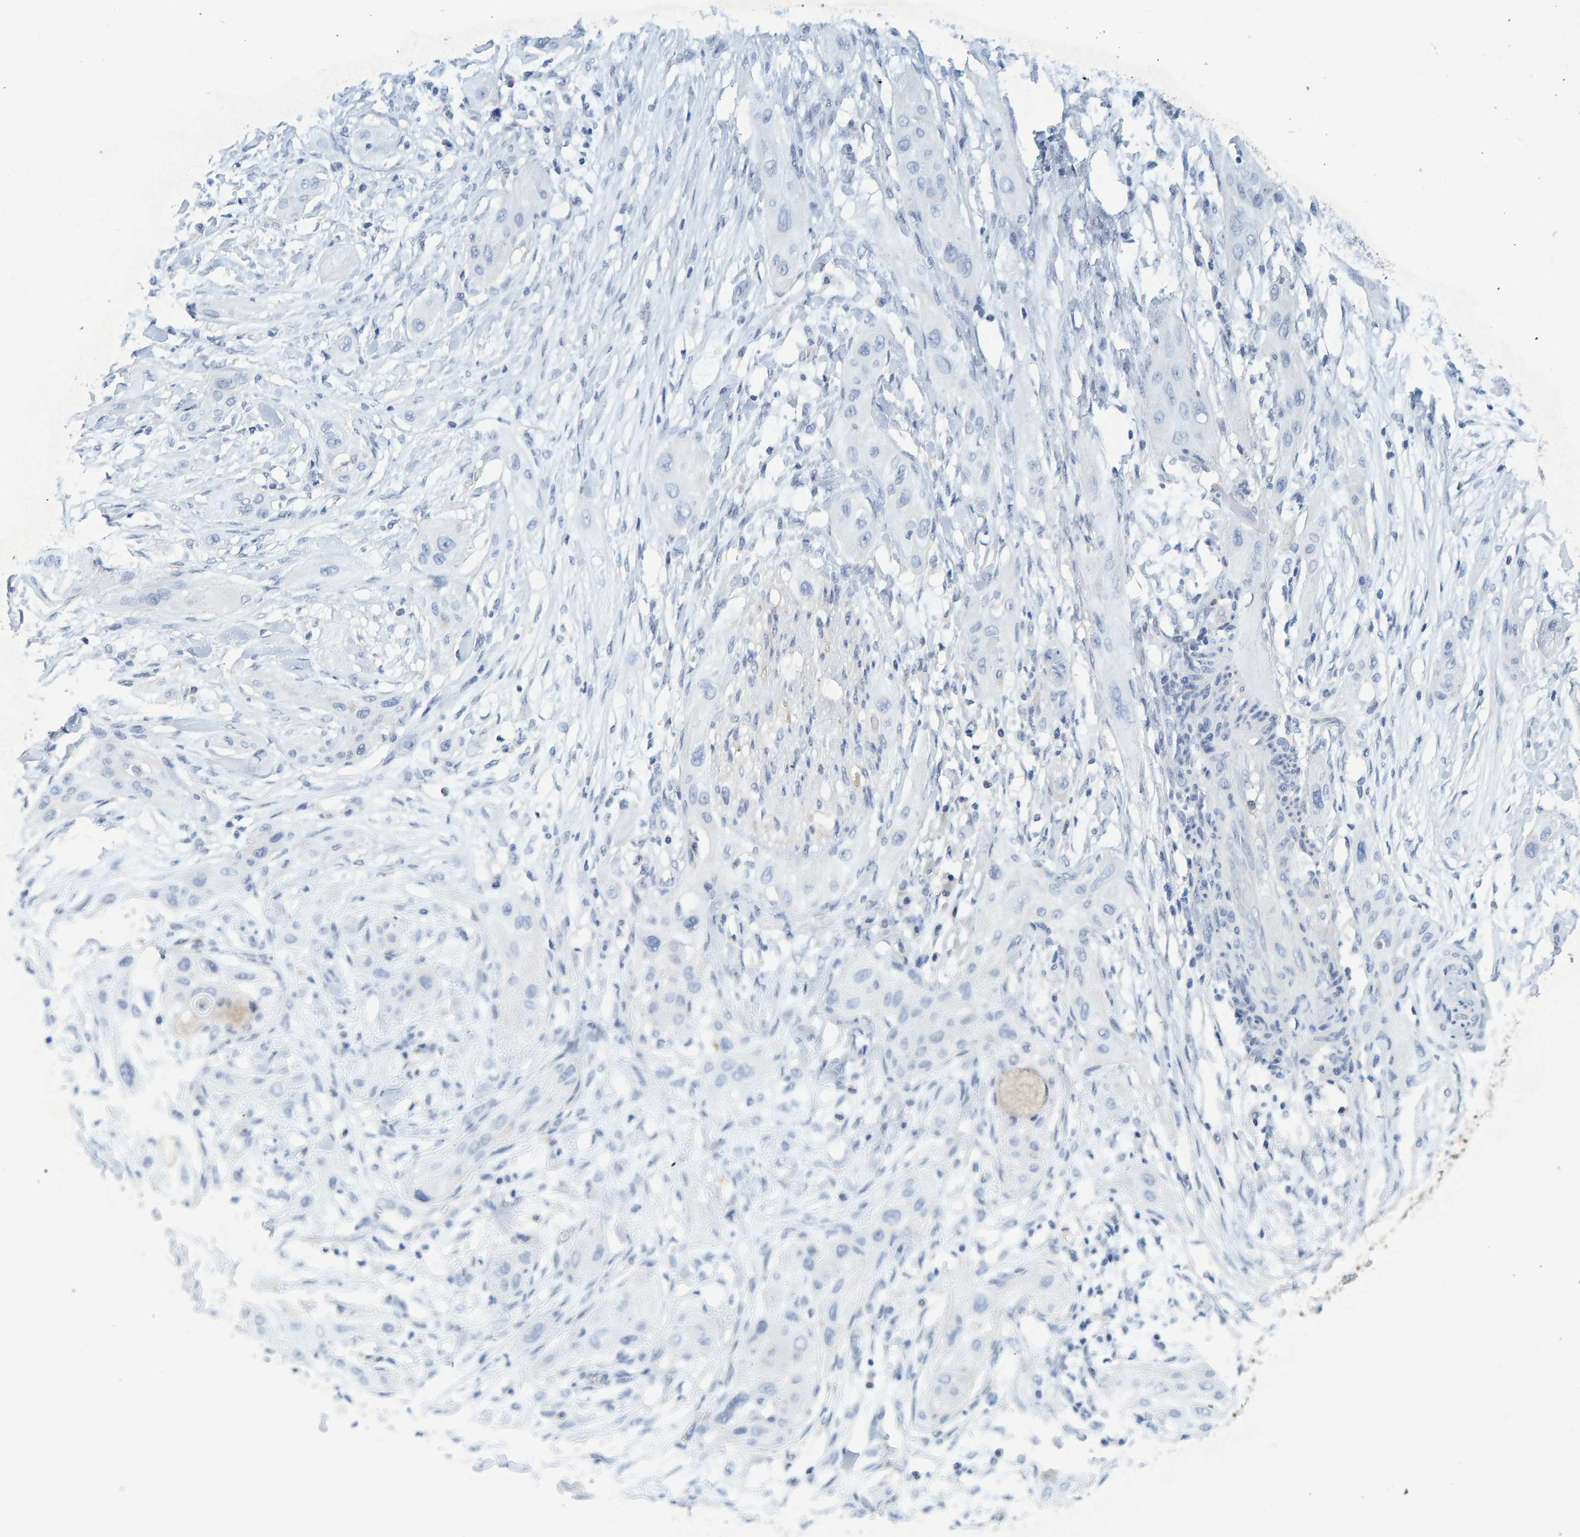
{"staining": {"intensity": "negative", "quantity": "none", "location": "none"}, "tissue": "lung cancer", "cell_type": "Tumor cells", "image_type": "cancer", "snomed": [{"axis": "morphology", "description": "Squamous cell carcinoma, NOS"}, {"axis": "topography", "description": "Lung"}], "caption": "Immunohistochemistry (IHC) histopathology image of human lung cancer (squamous cell carcinoma) stained for a protein (brown), which exhibits no staining in tumor cells.", "gene": "ALAD", "patient": {"sex": "female", "age": 47}}